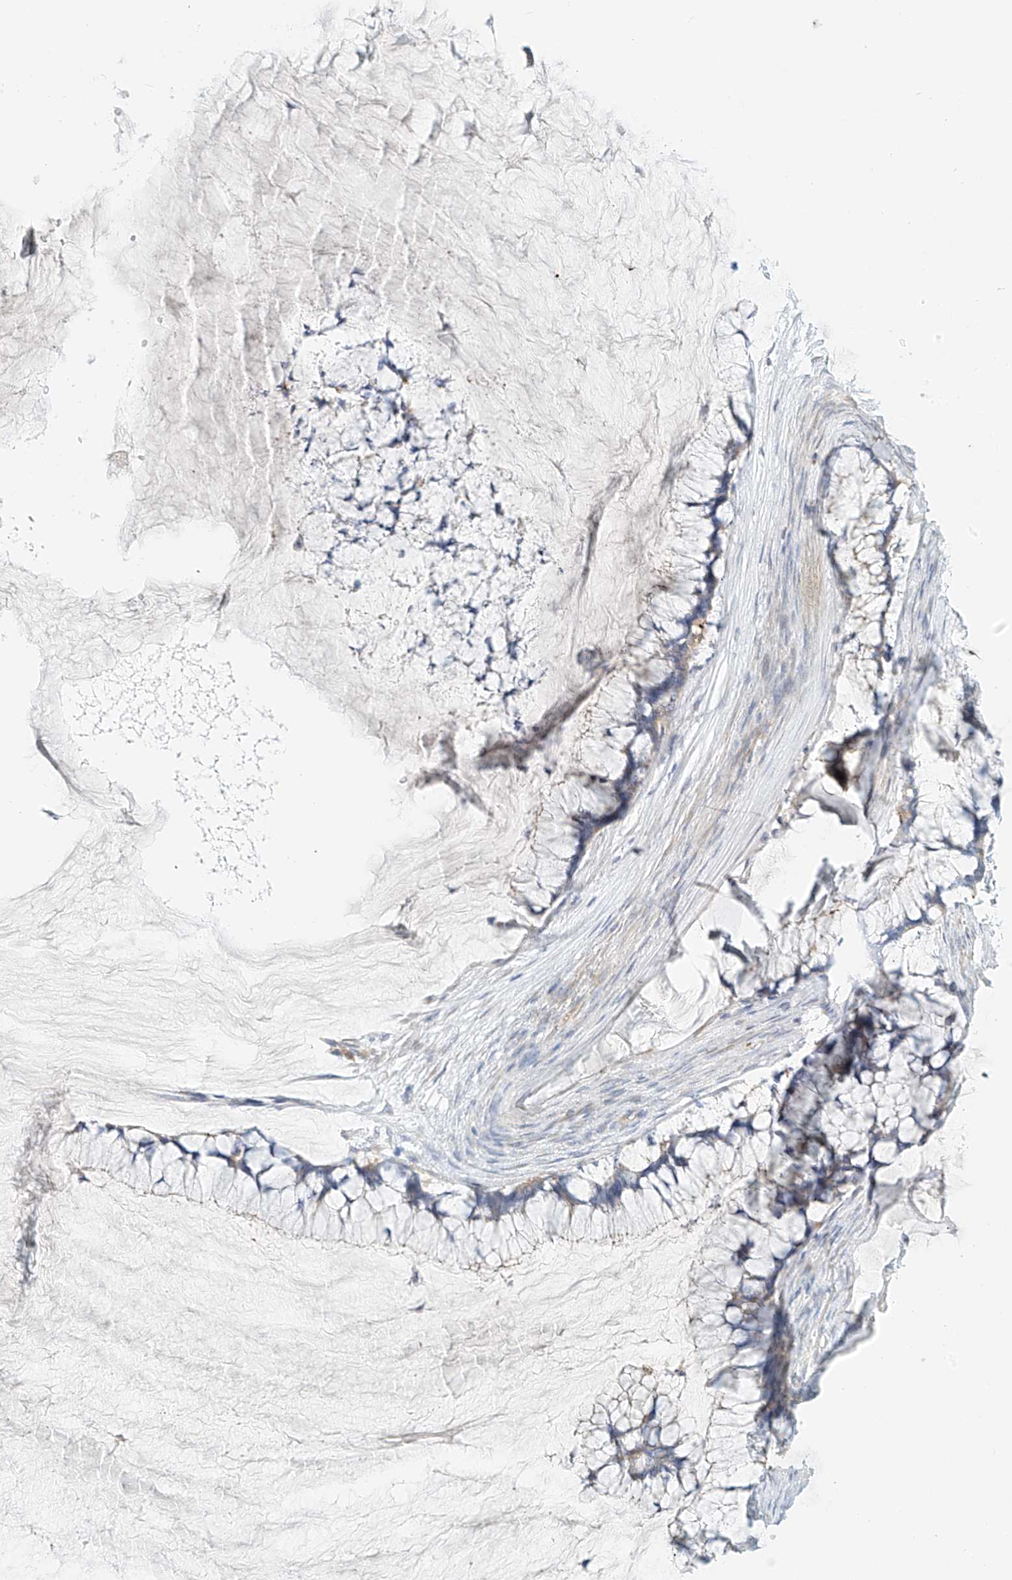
{"staining": {"intensity": "negative", "quantity": "none", "location": "none"}, "tissue": "ovarian cancer", "cell_type": "Tumor cells", "image_type": "cancer", "snomed": [{"axis": "morphology", "description": "Cystadenocarcinoma, mucinous, NOS"}, {"axis": "topography", "description": "Ovary"}], "caption": "Immunohistochemistry (IHC) of ovarian cancer (mucinous cystadenocarcinoma) shows no expression in tumor cells.", "gene": "PCYOX1", "patient": {"sex": "female", "age": 42}}